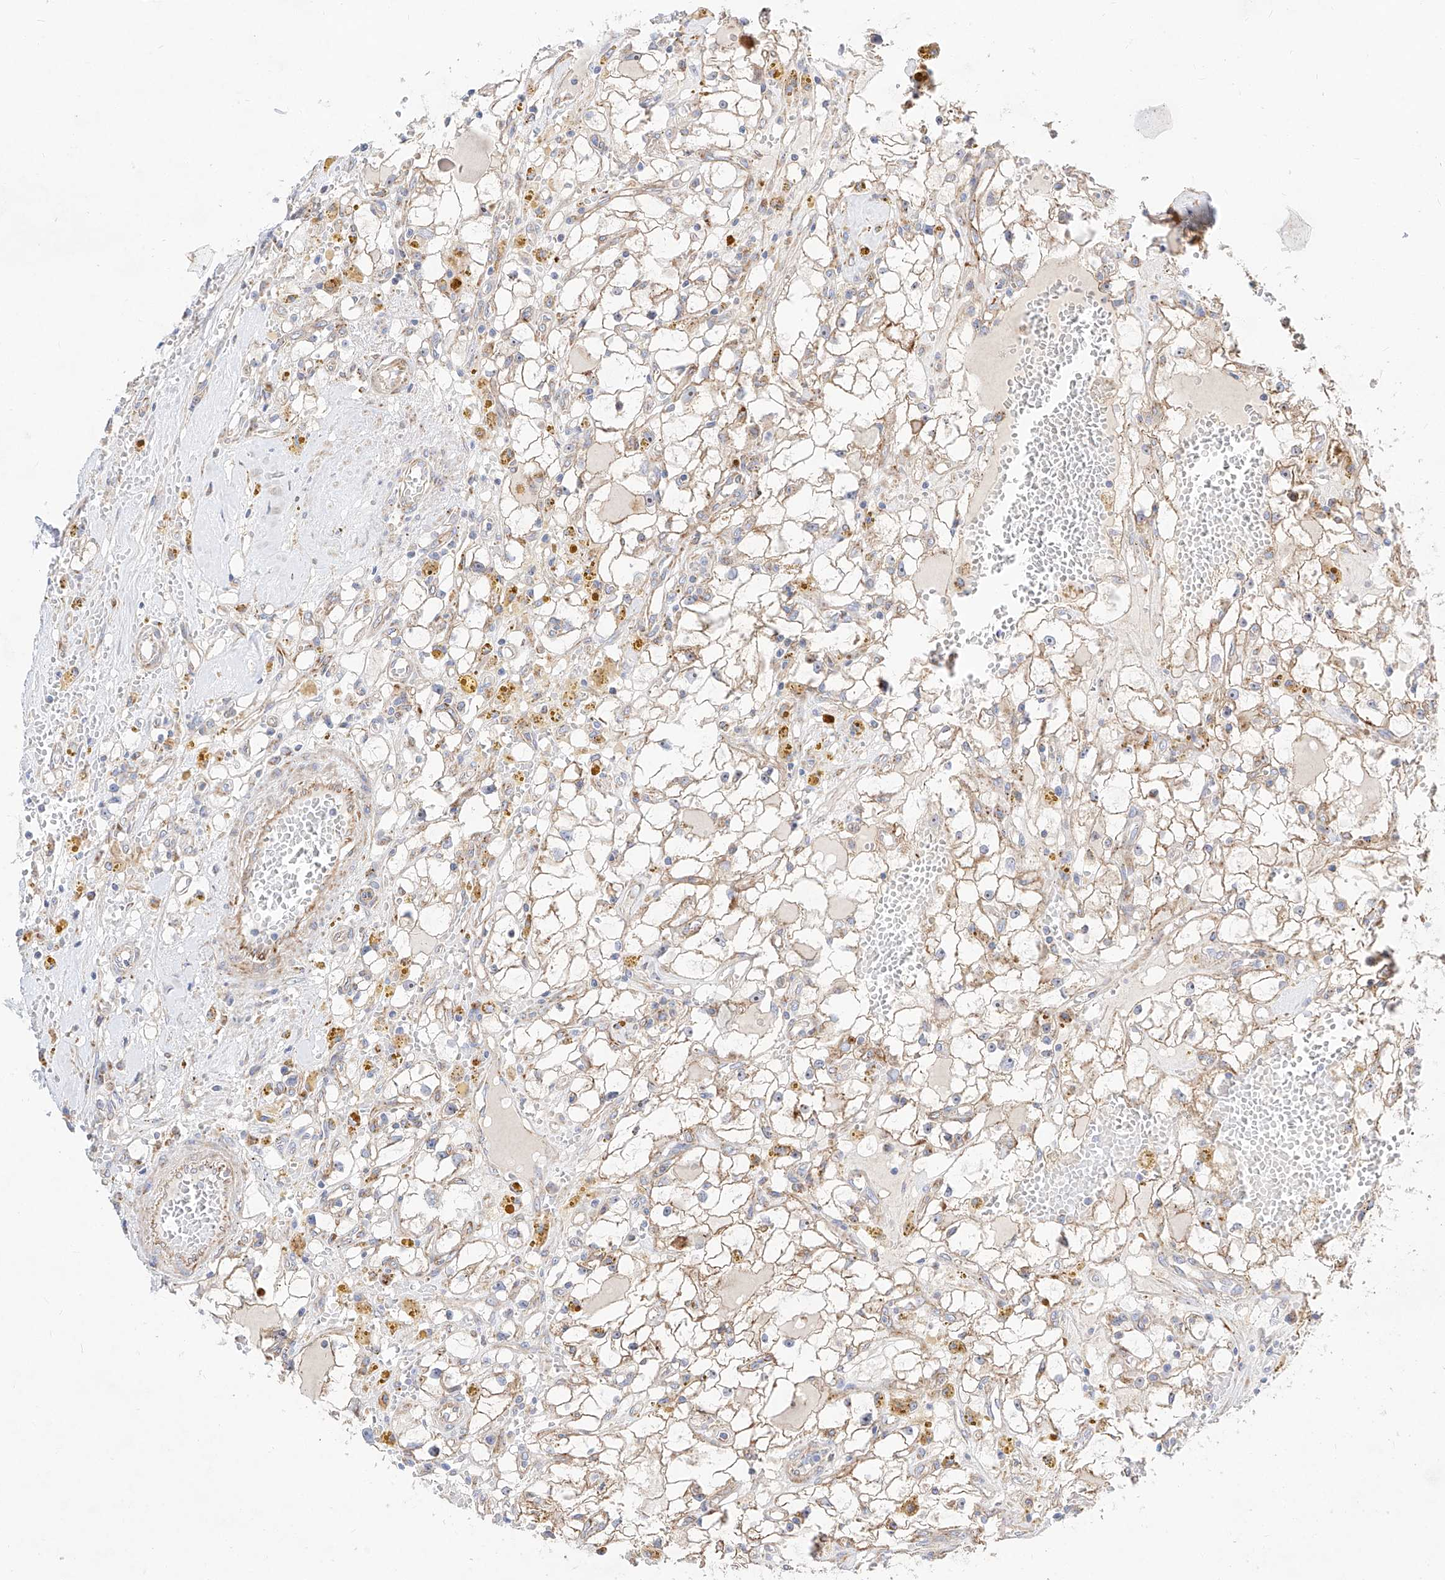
{"staining": {"intensity": "weak", "quantity": "25%-75%", "location": "cytoplasmic/membranous"}, "tissue": "renal cancer", "cell_type": "Tumor cells", "image_type": "cancer", "snomed": [{"axis": "morphology", "description": "Adenocarcinoma, NOS"}, {"axis": "topography", "description": "Kidney"}], "caption": "Renal adenocarcinoma stained with immunohistochemistry exhibits weak cytoplasmic/membranous staining in about 25%-75% of tumor cells.", "gene": "CST9", "patient": {"sex": "male", "age": 56}}